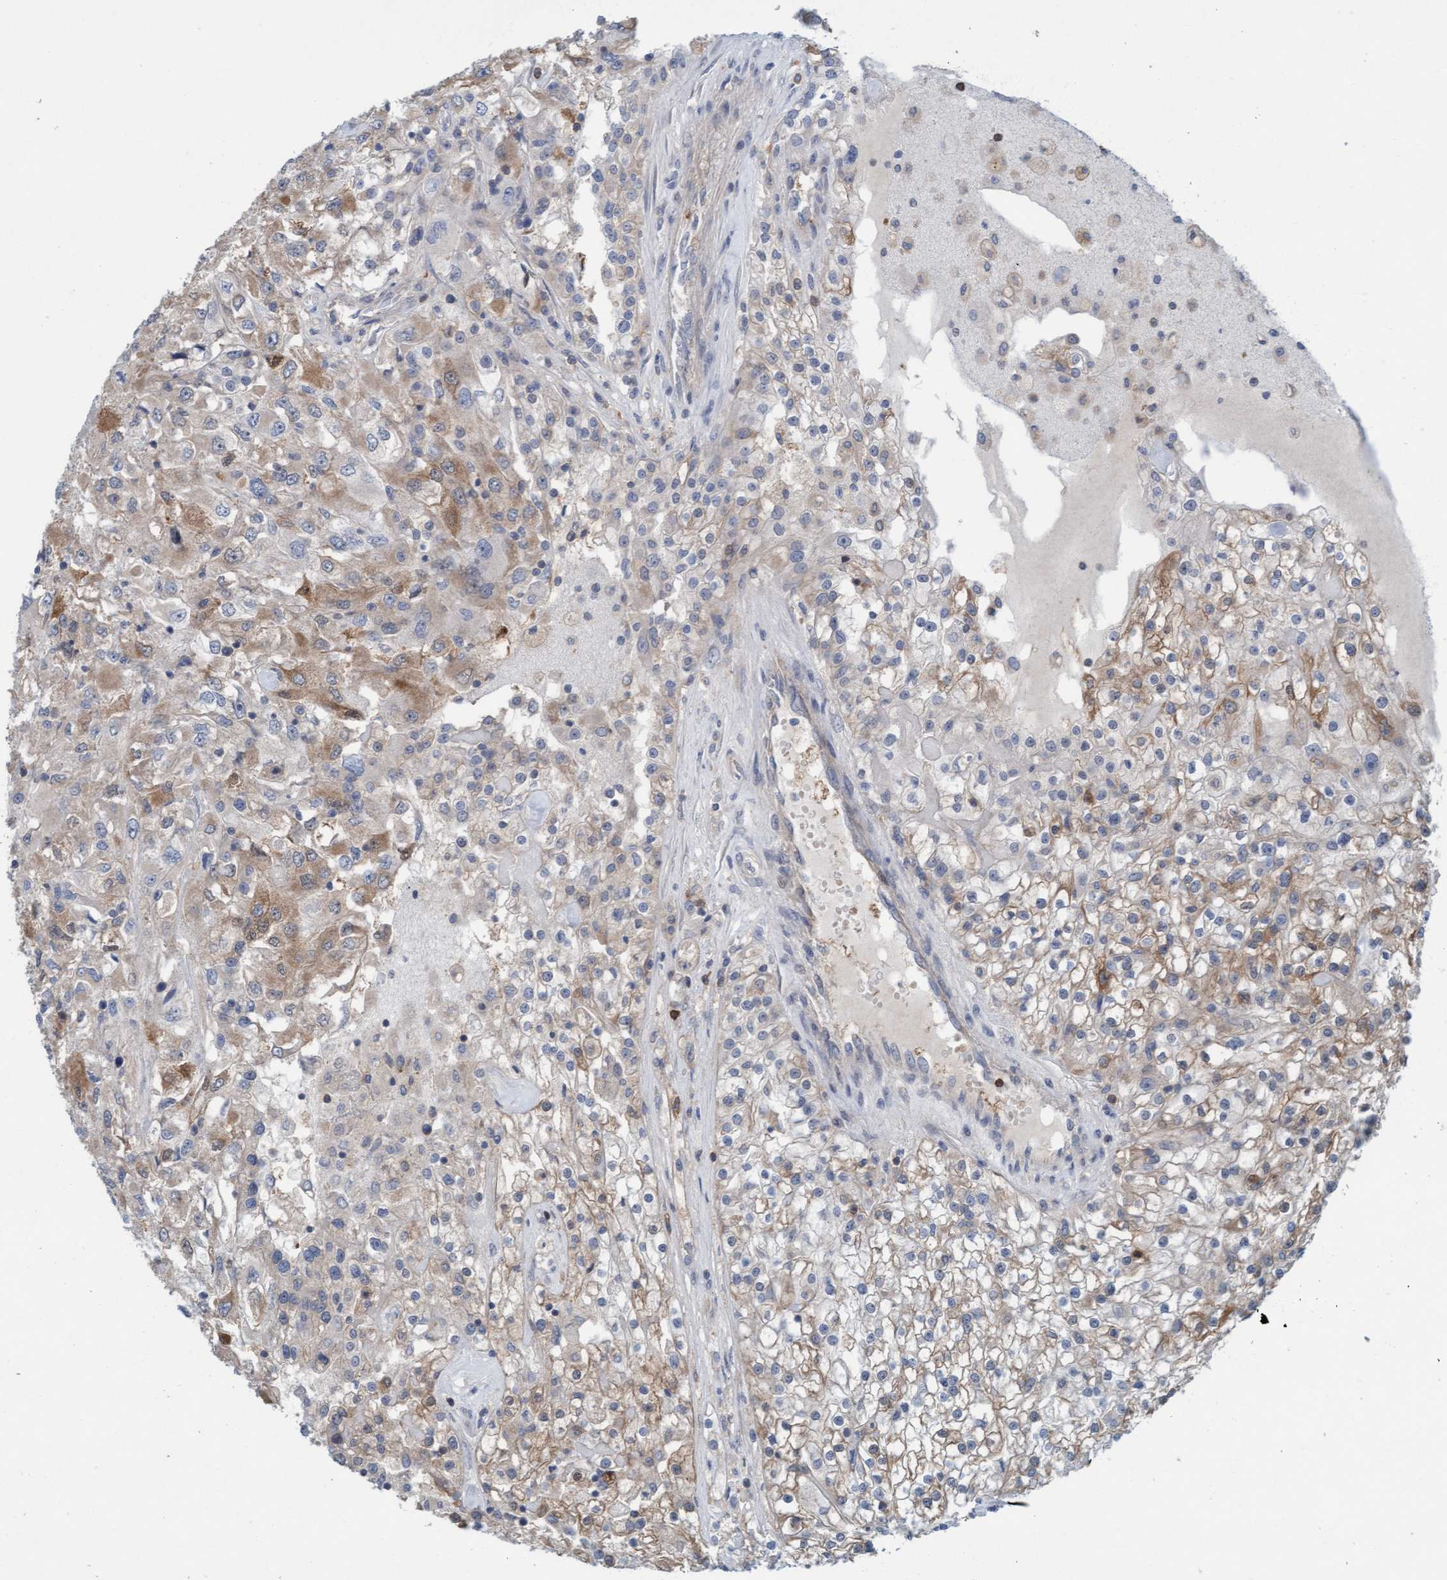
{"staining": {"intensity": "weak", "quantity": ">75%", "location": "cytoplasmic/membranous"}, "tissue": "renal cancer", "cell_type": "Tumor cells", "image_type": "cancer", "snomed": [{"axis": "morphology", "description": "Adenocarcinoma, NOS"}, {"axis": "topography", "description": "Kidney"}], "caption": "IHC image of neoplastic tissue: human renal cancer (adenocarcinoma) stained using immunohistochemistry (IHC) displays low levels of weak protein expression localized specifically in the cytoplasmic/membranous of tumor cells, appearing as a cytoplasmic/membranous brown color.", "gene": "KLHL25", "patient": {"sex": "female", "age": 52}}